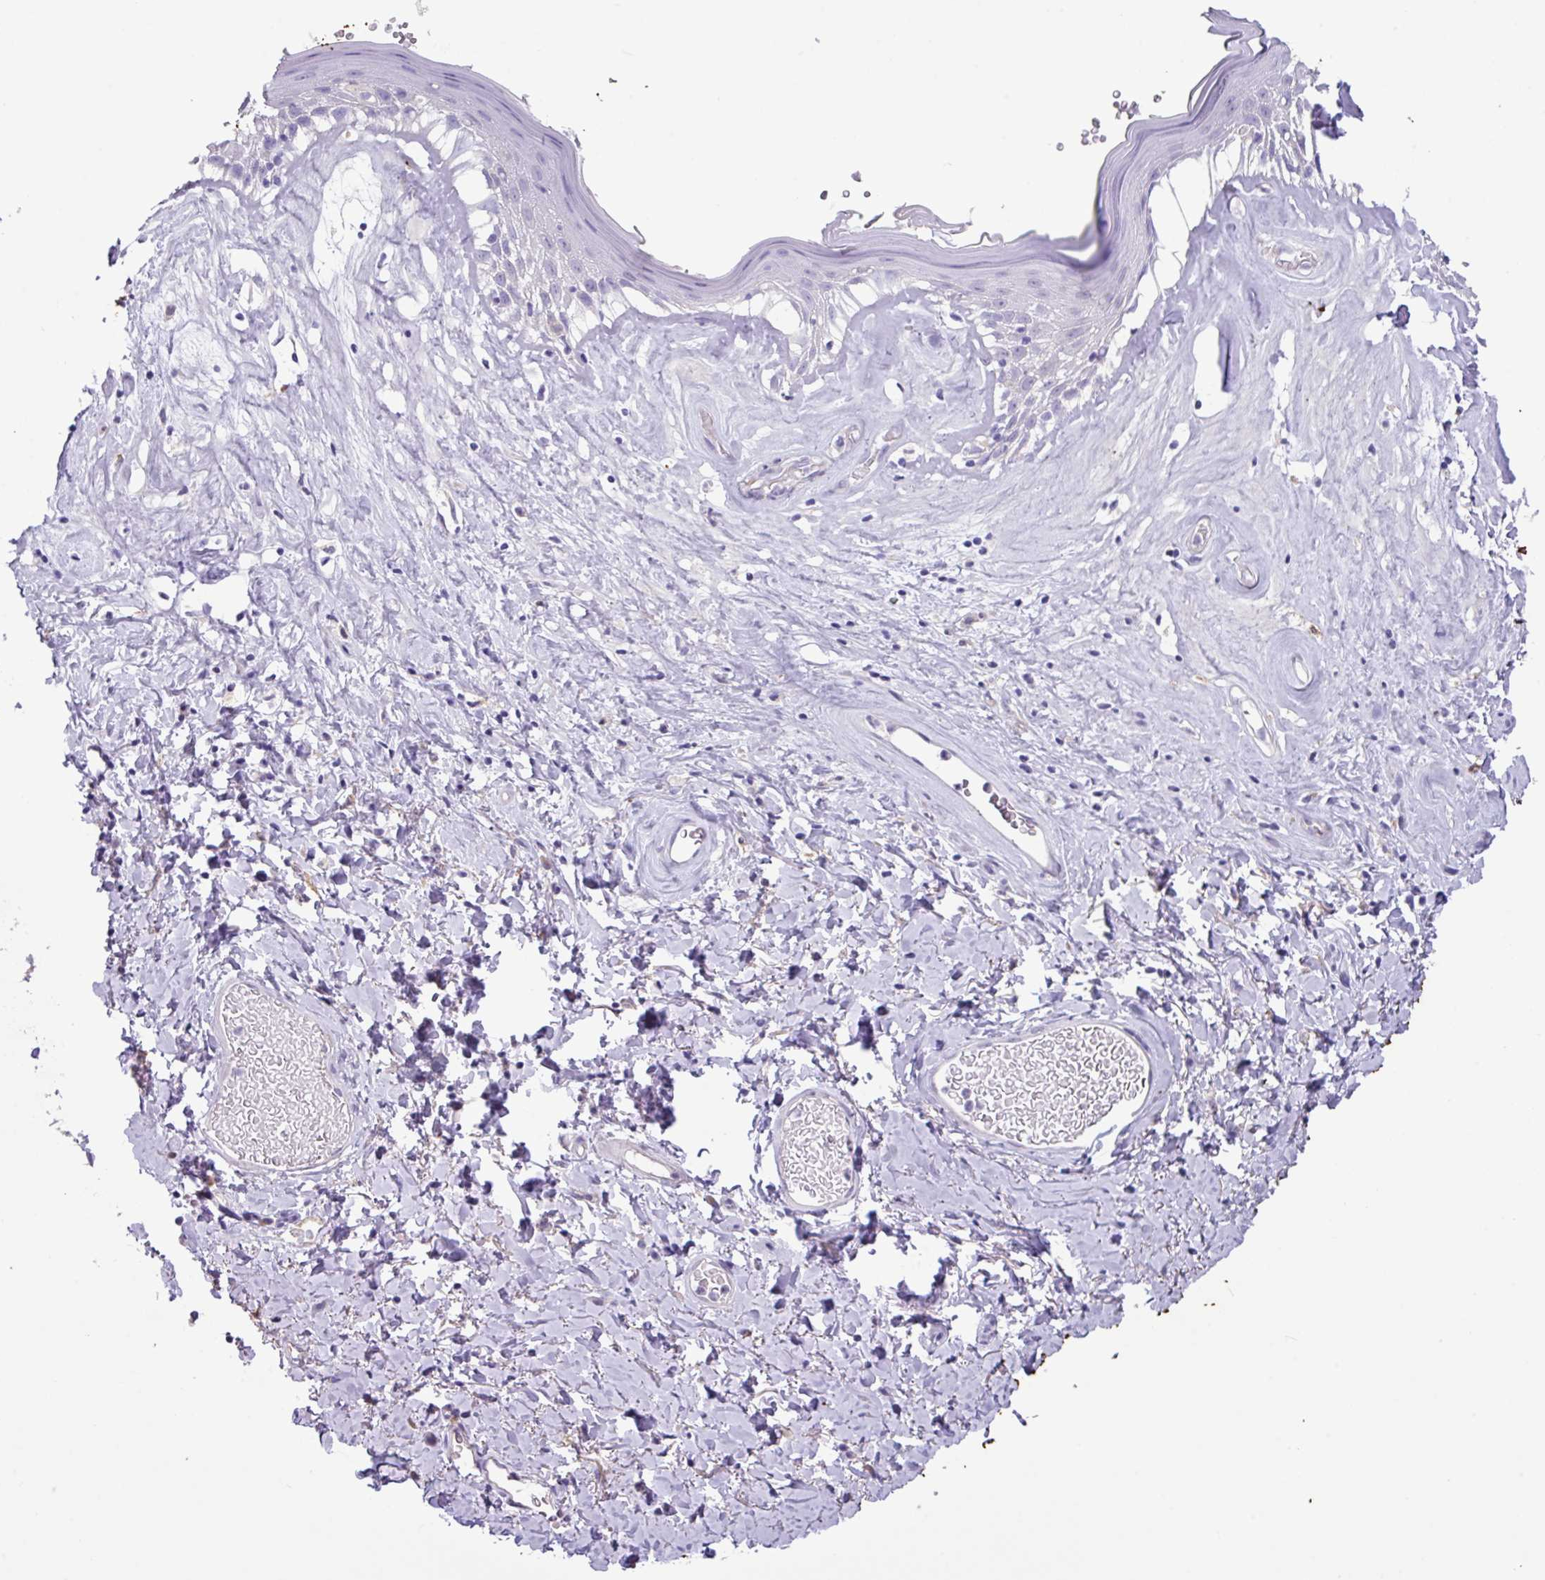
{"staining": {"intensity": "negative", "quantity": "none", "location": "none"}, "tissue": "skin", "cell_type": "Epidermal cells", "image_type": "normal", "snomed": [{"axis": "morphology", "description": "Normal tissue, NOS"}, {"axis": "morphology", "description": "Inflammation, NOS"}, {"axis": "topography", "description": "Vulva"}], "caption": "Protein analysis of unremarkable skin demonstrates no significant positivity in epidermal cells. (DAB (3,3'-diaminobenzidine) immunohistochemistry with hematoxylin counter stain).", "gene": "ZNF524", "patient": {"sex": "female", "age": 86}}